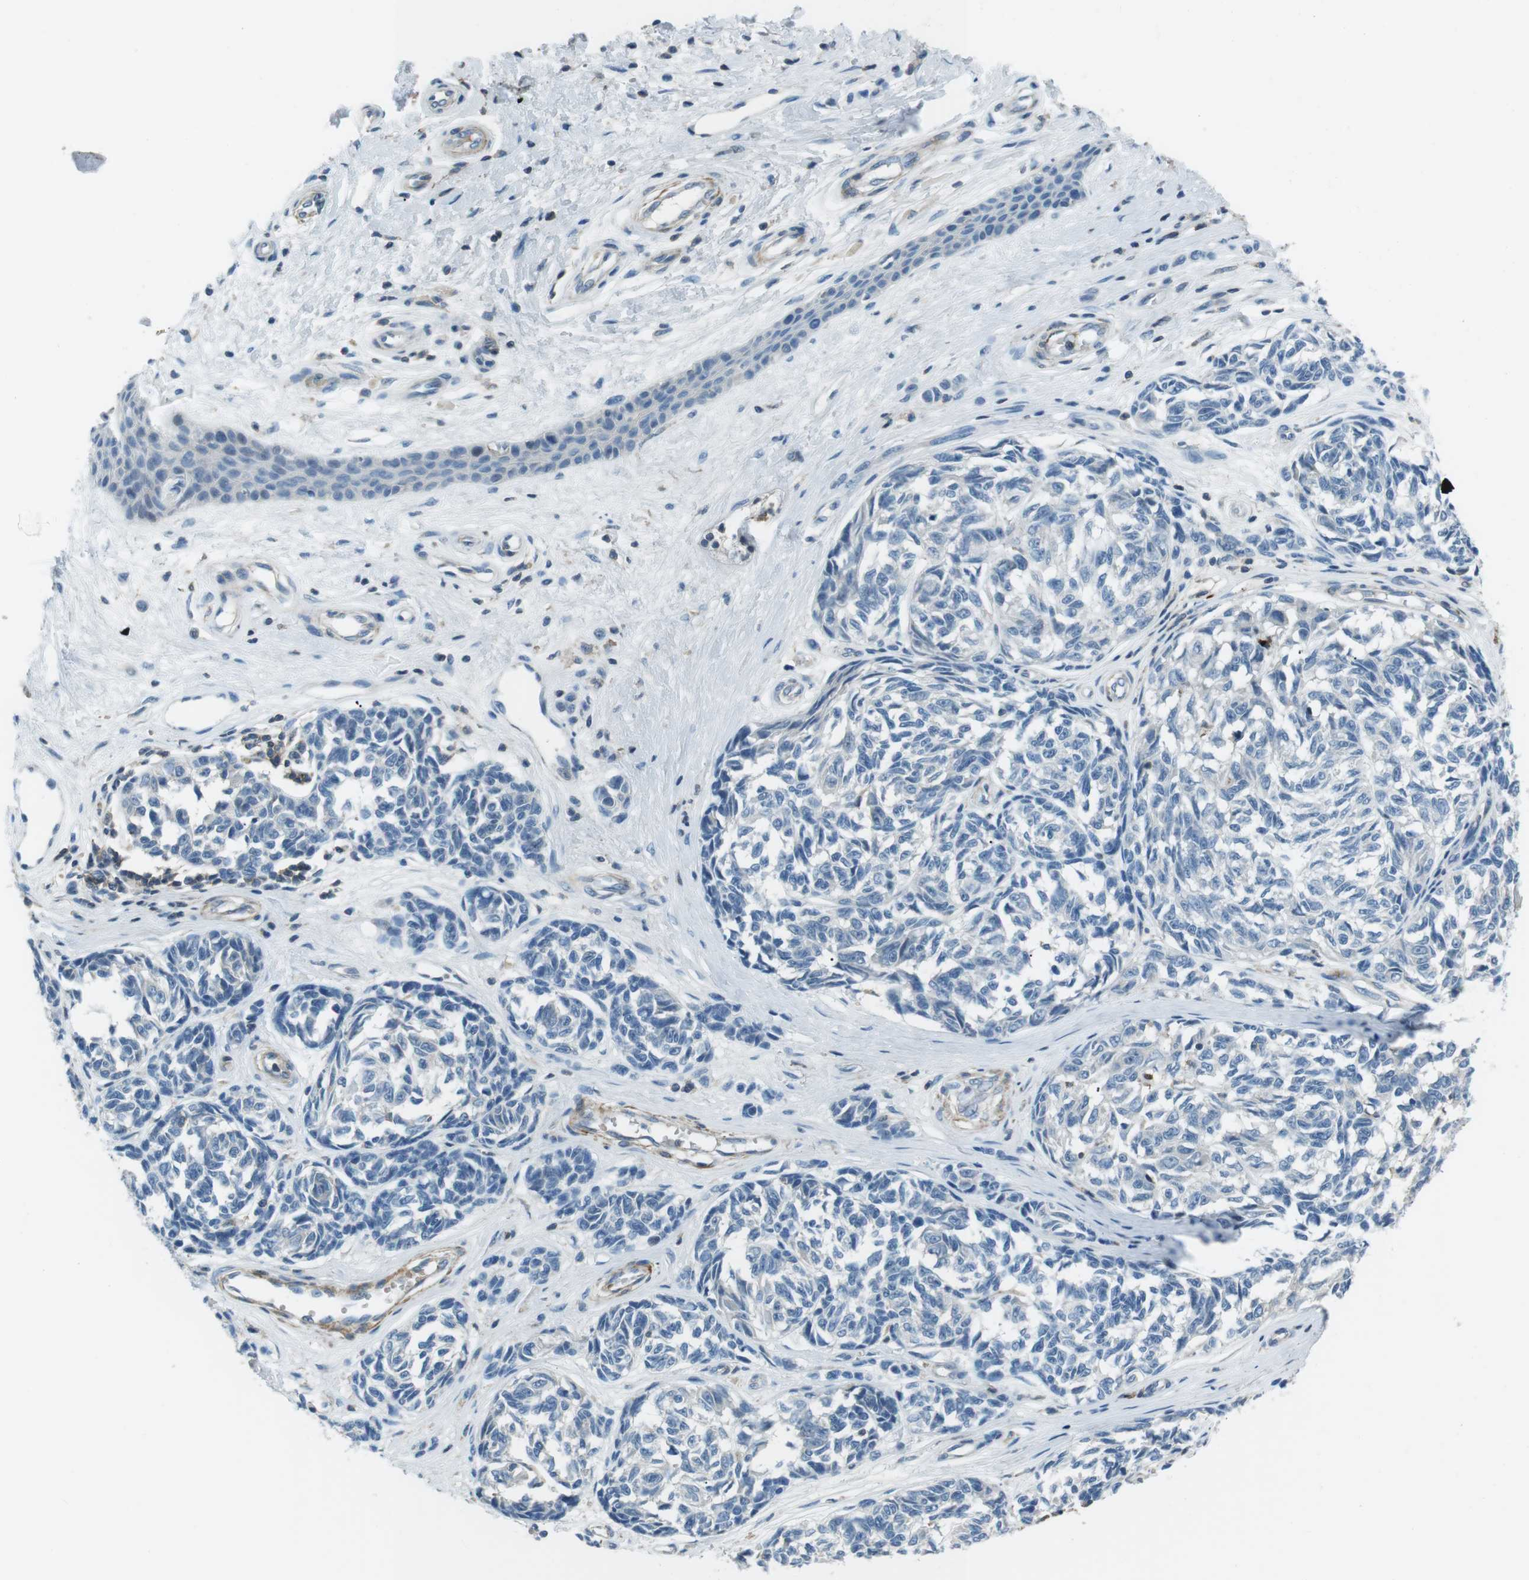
{"staining": {"intensity": "negative", "quantity": "none", "location": "none"}, "tissue": "melanoma", "cell_type": "Tumor cells", "image_type": "cancer", "snomed": [{"axis": "morphology", "description": "Malignant melanoma, NOS"}, {"axis": "topography", "description": "Skin"}], "caption": "Tumor cells show no significant protein staining in malignant melanoma. The staining is performed using DAB (3,3'-diaminobenzidine) brown chromogen with nuclei counter-stained in using hematoxylin.", "gene": "ARVCF", "patient": {"sex": "female", "age": 64}}